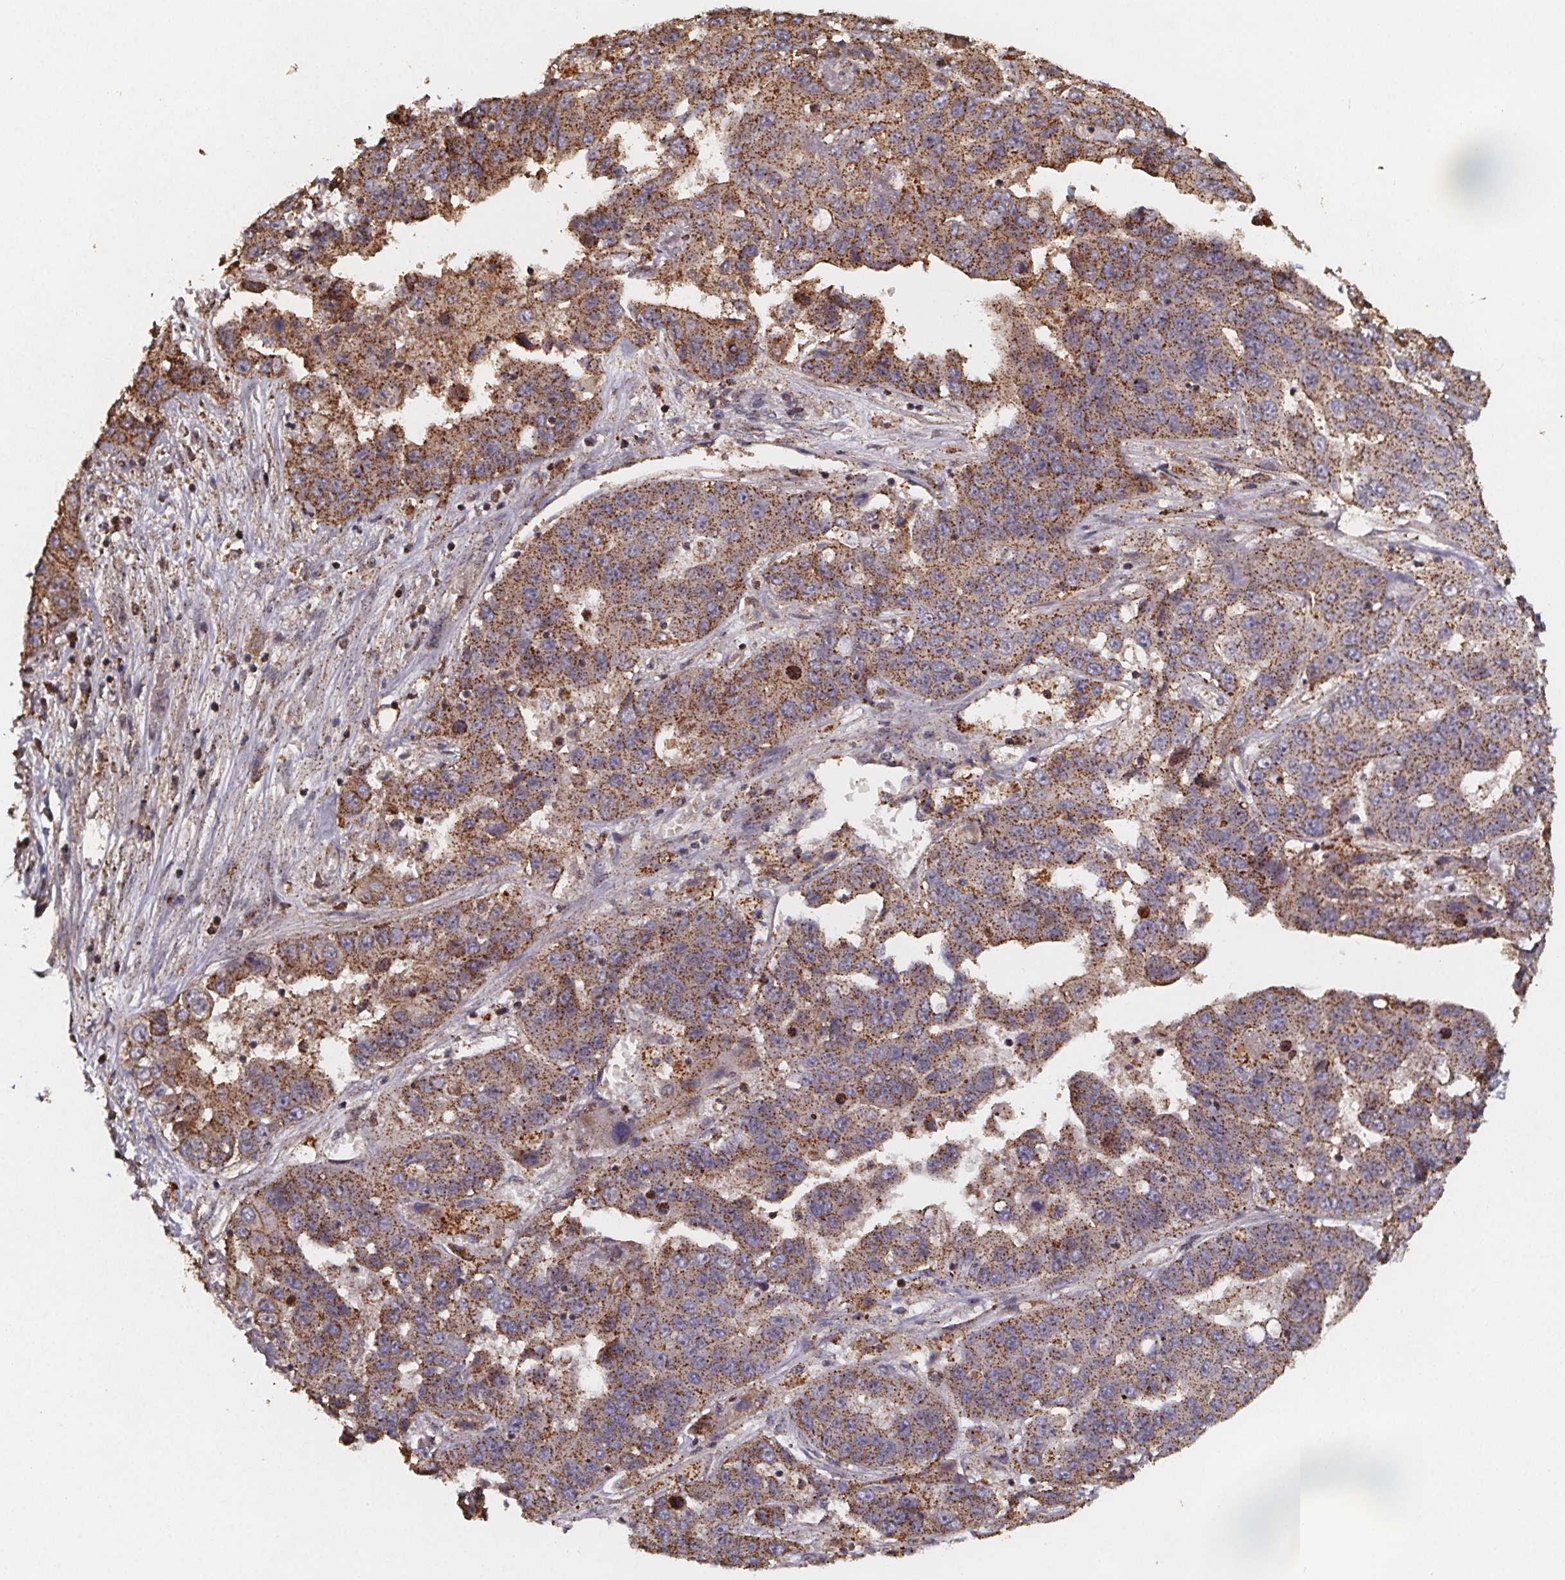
{"staining": {"intensity": "moderate", "quantity": ">75%", "location": "cytoplasmic/membranous"}, "tissue": "liver cancer", "cell_type": "Tumor cells", "image_type": "cancer", "snomed": [{"axis": "morphology", "description": "Cholangiocarcinoma"}, {"axis": "topography", "description": "Liver"}], "caption": "A brown stain highlights moderate cytoplasmic/membranous staining of a protein in liver cancer tumor cells. (DAB = brown stain, brightfield microscopy at high magnification).", "gene": "ZNF879", "patient": {"sex": "female", "age": 52}}